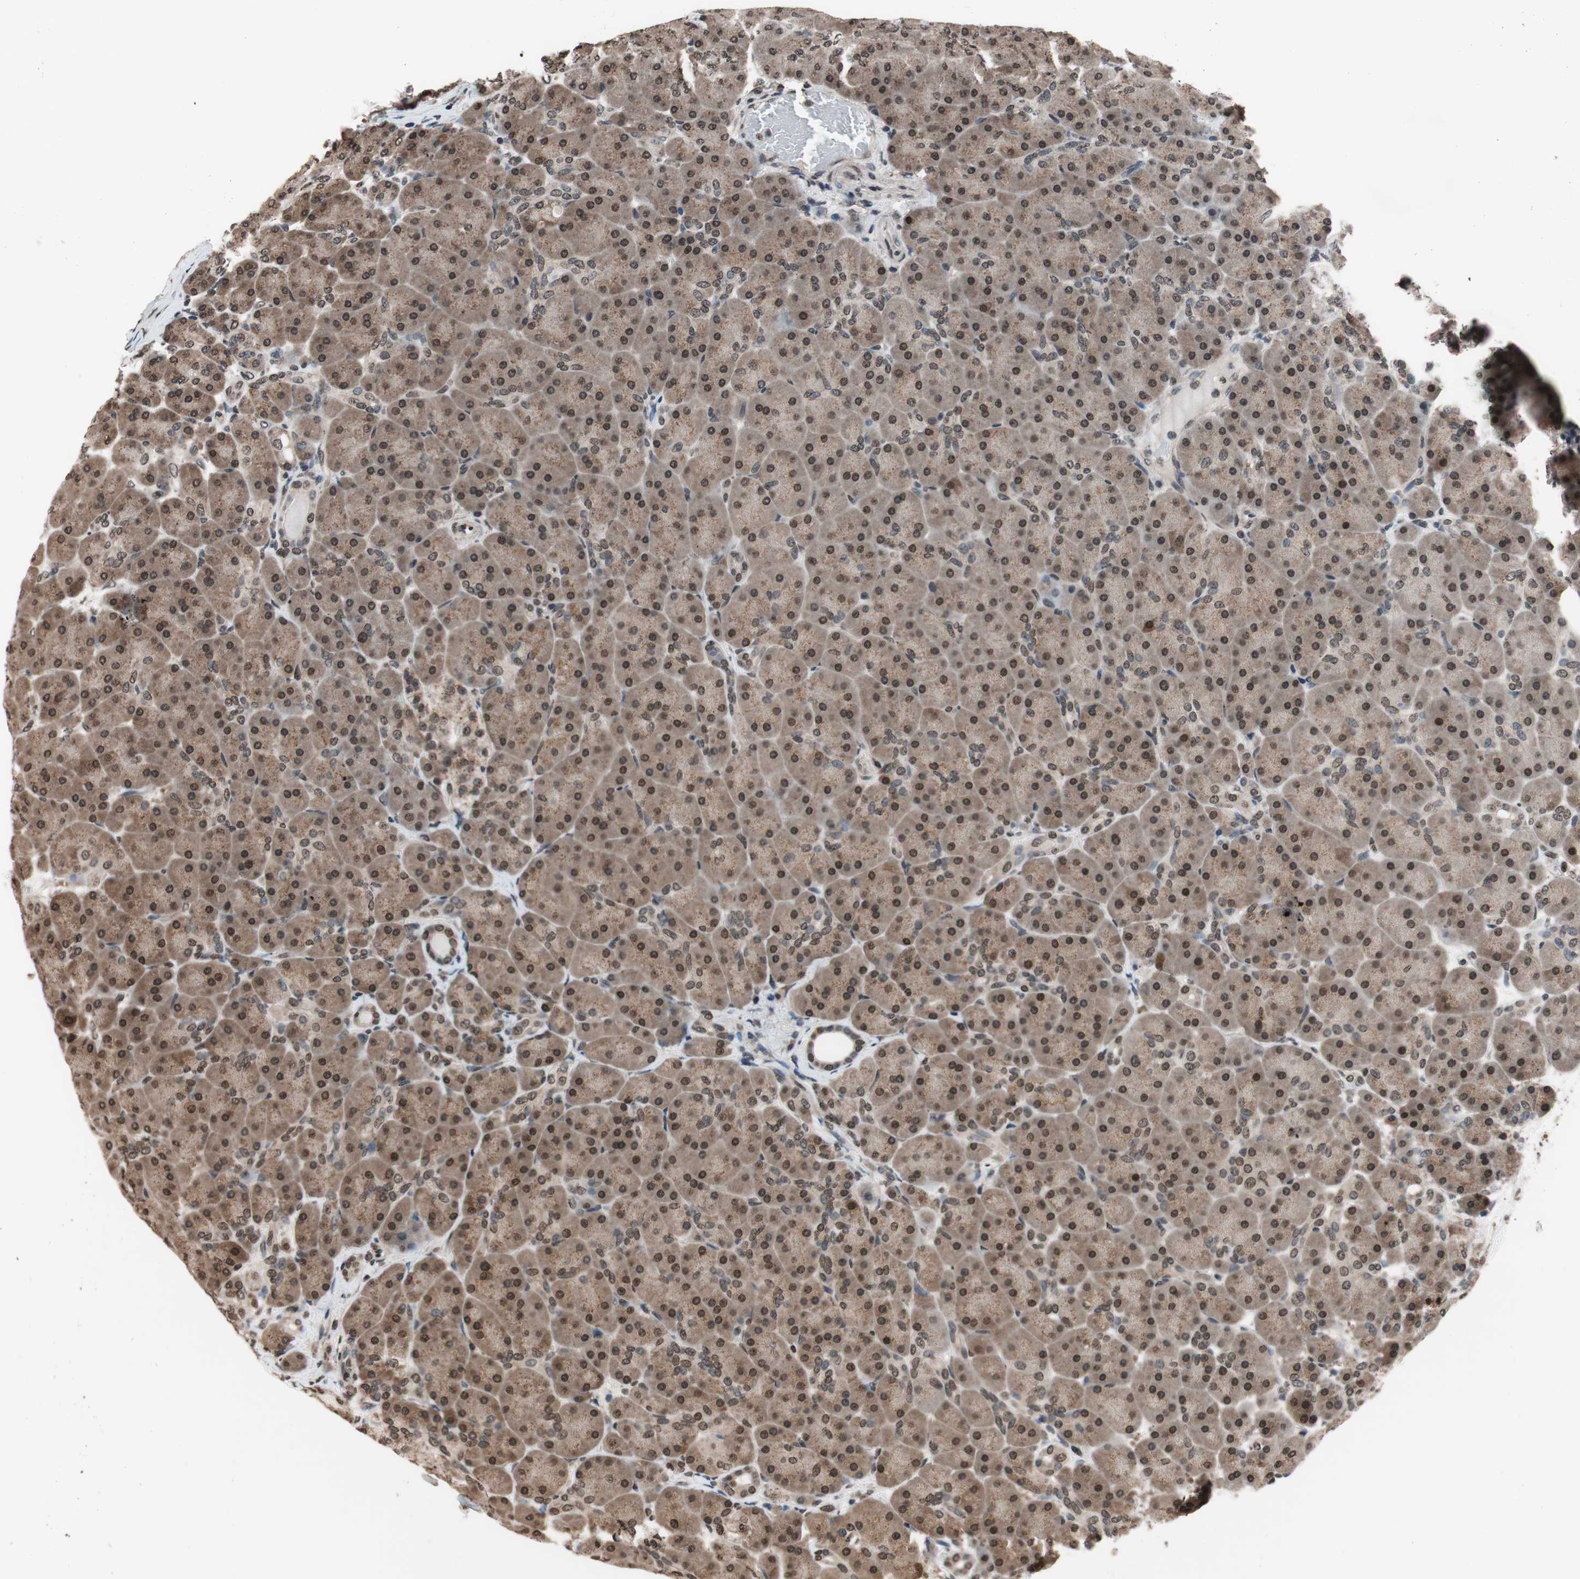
{"staining": {"intensity": "moderate", "quantity": ">75%", "location": "cytoplasmic/membranous,nuclear"}, "tissue": "pancreas", "cell_type": "Exocrine glandular cells", "image_type": "normal", "snomed": [{"axis": "morphology", "description": "Normal tissue, NOS"}, {"axis": "topography", "description": "Pancreas"}], "caption": "An image of pancreas stained for a protein demonstrates moderate cytoplasmic/membranous,nuclear brown staining in exocrine glandular cells. The staining was performed using DAB (3,3'-diaminobenzidine), with brown indicating positive protein expression. Nuclei are stained blue with hematoxylin.", "gene": "RFC1", "patient": {"sex": "male", "age": 66}}